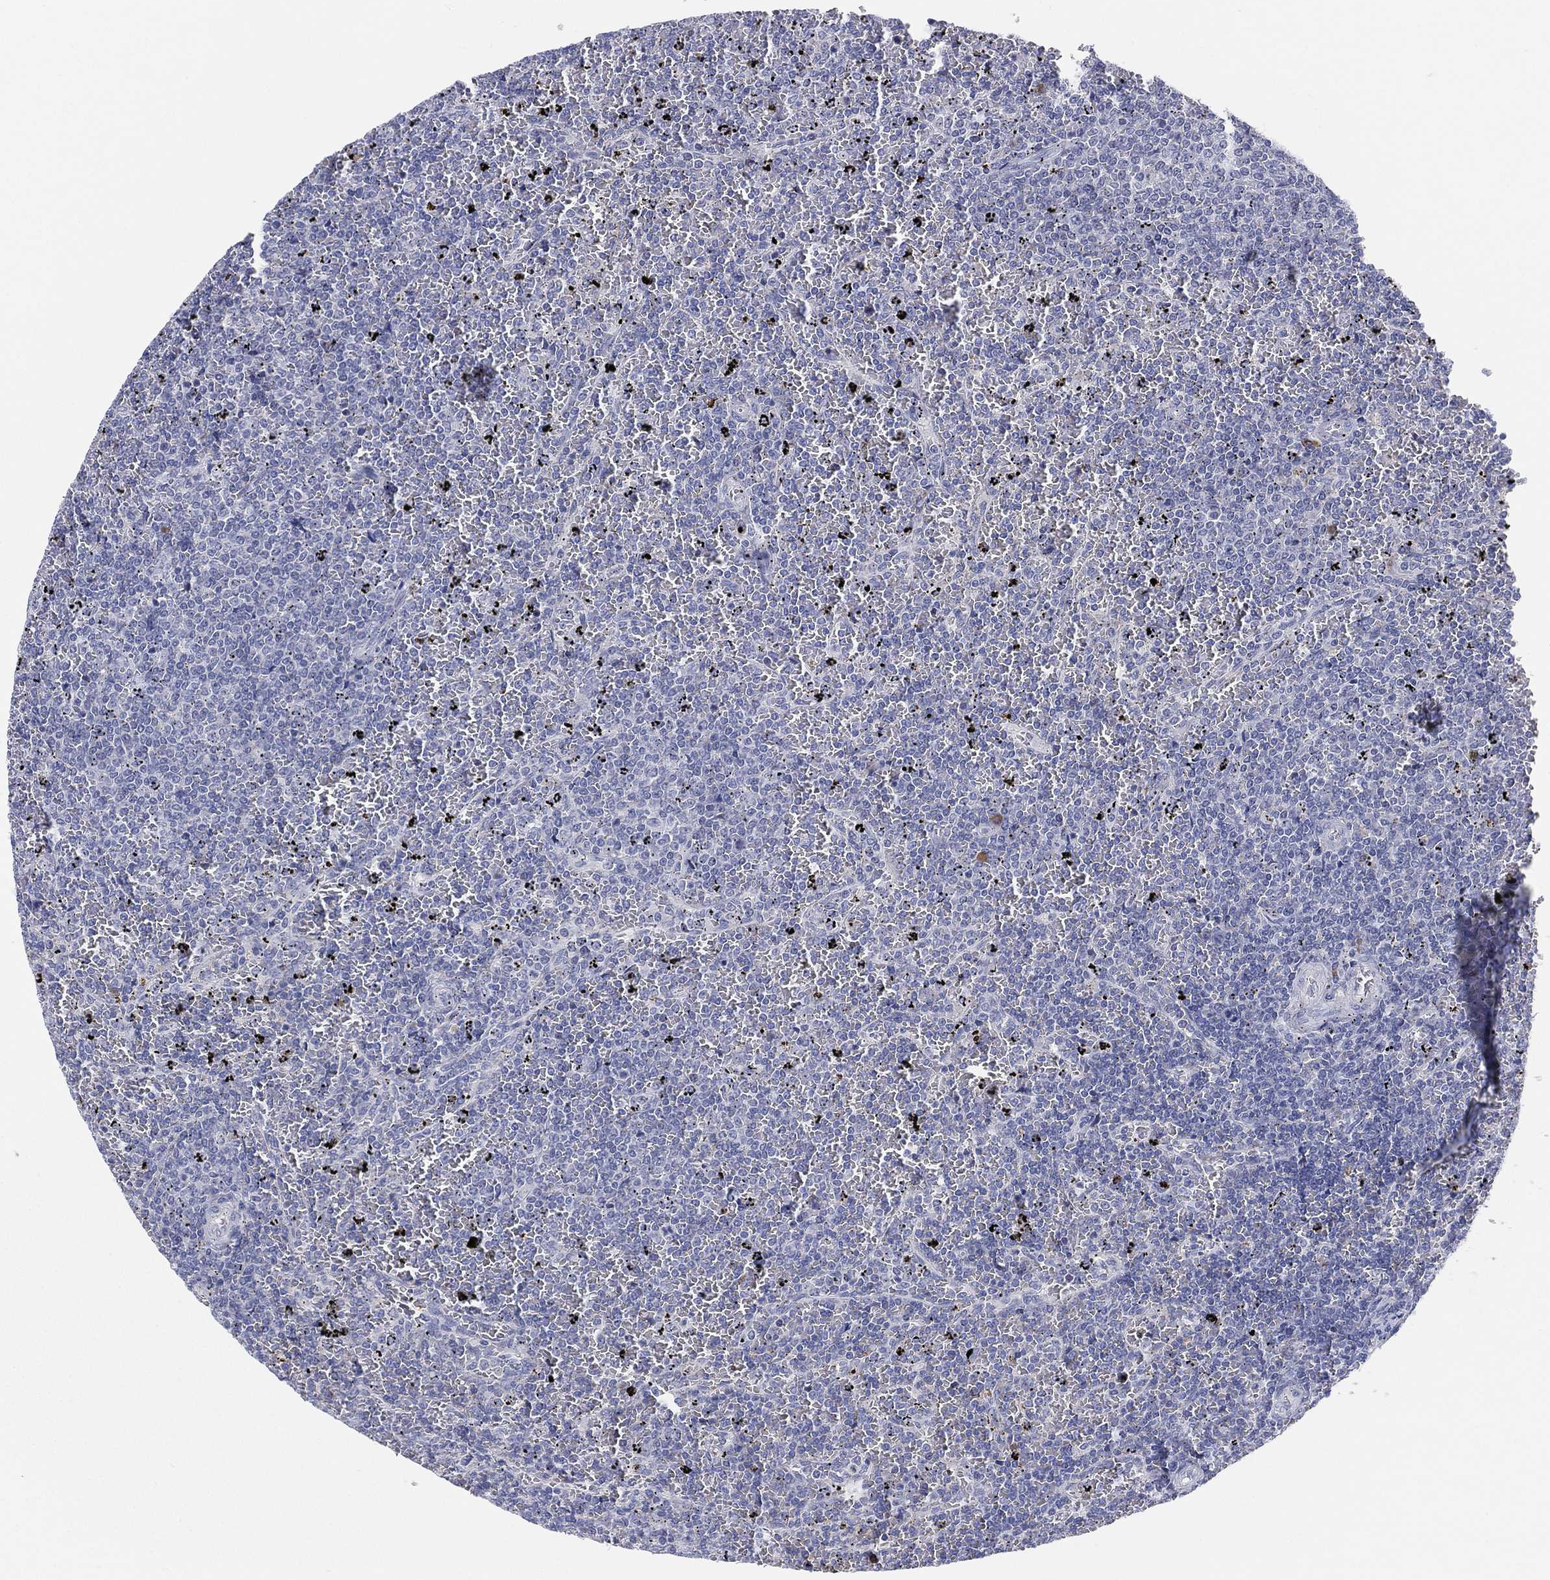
{"staining": {"intensity": "negative", "quantity": "none", "location": "none"}, "tissue": "lymphoma", "cell_type": "Tumor cells", "image_type": "cancer", "snomed": [{"axis": "morphology", "description": "Malignant lymphoma, non-Hodgkin's type, Low grade"}, {"axis": "topography", "description": "Spleen"}], "caption": "This is an IHC histopathology image of low-grade malignant lymphoma, non-Hodgkin's type. There is no staining in tumor cells.", "gene": "TMEM40", "patient": {"sex": "female", "age": 77}}